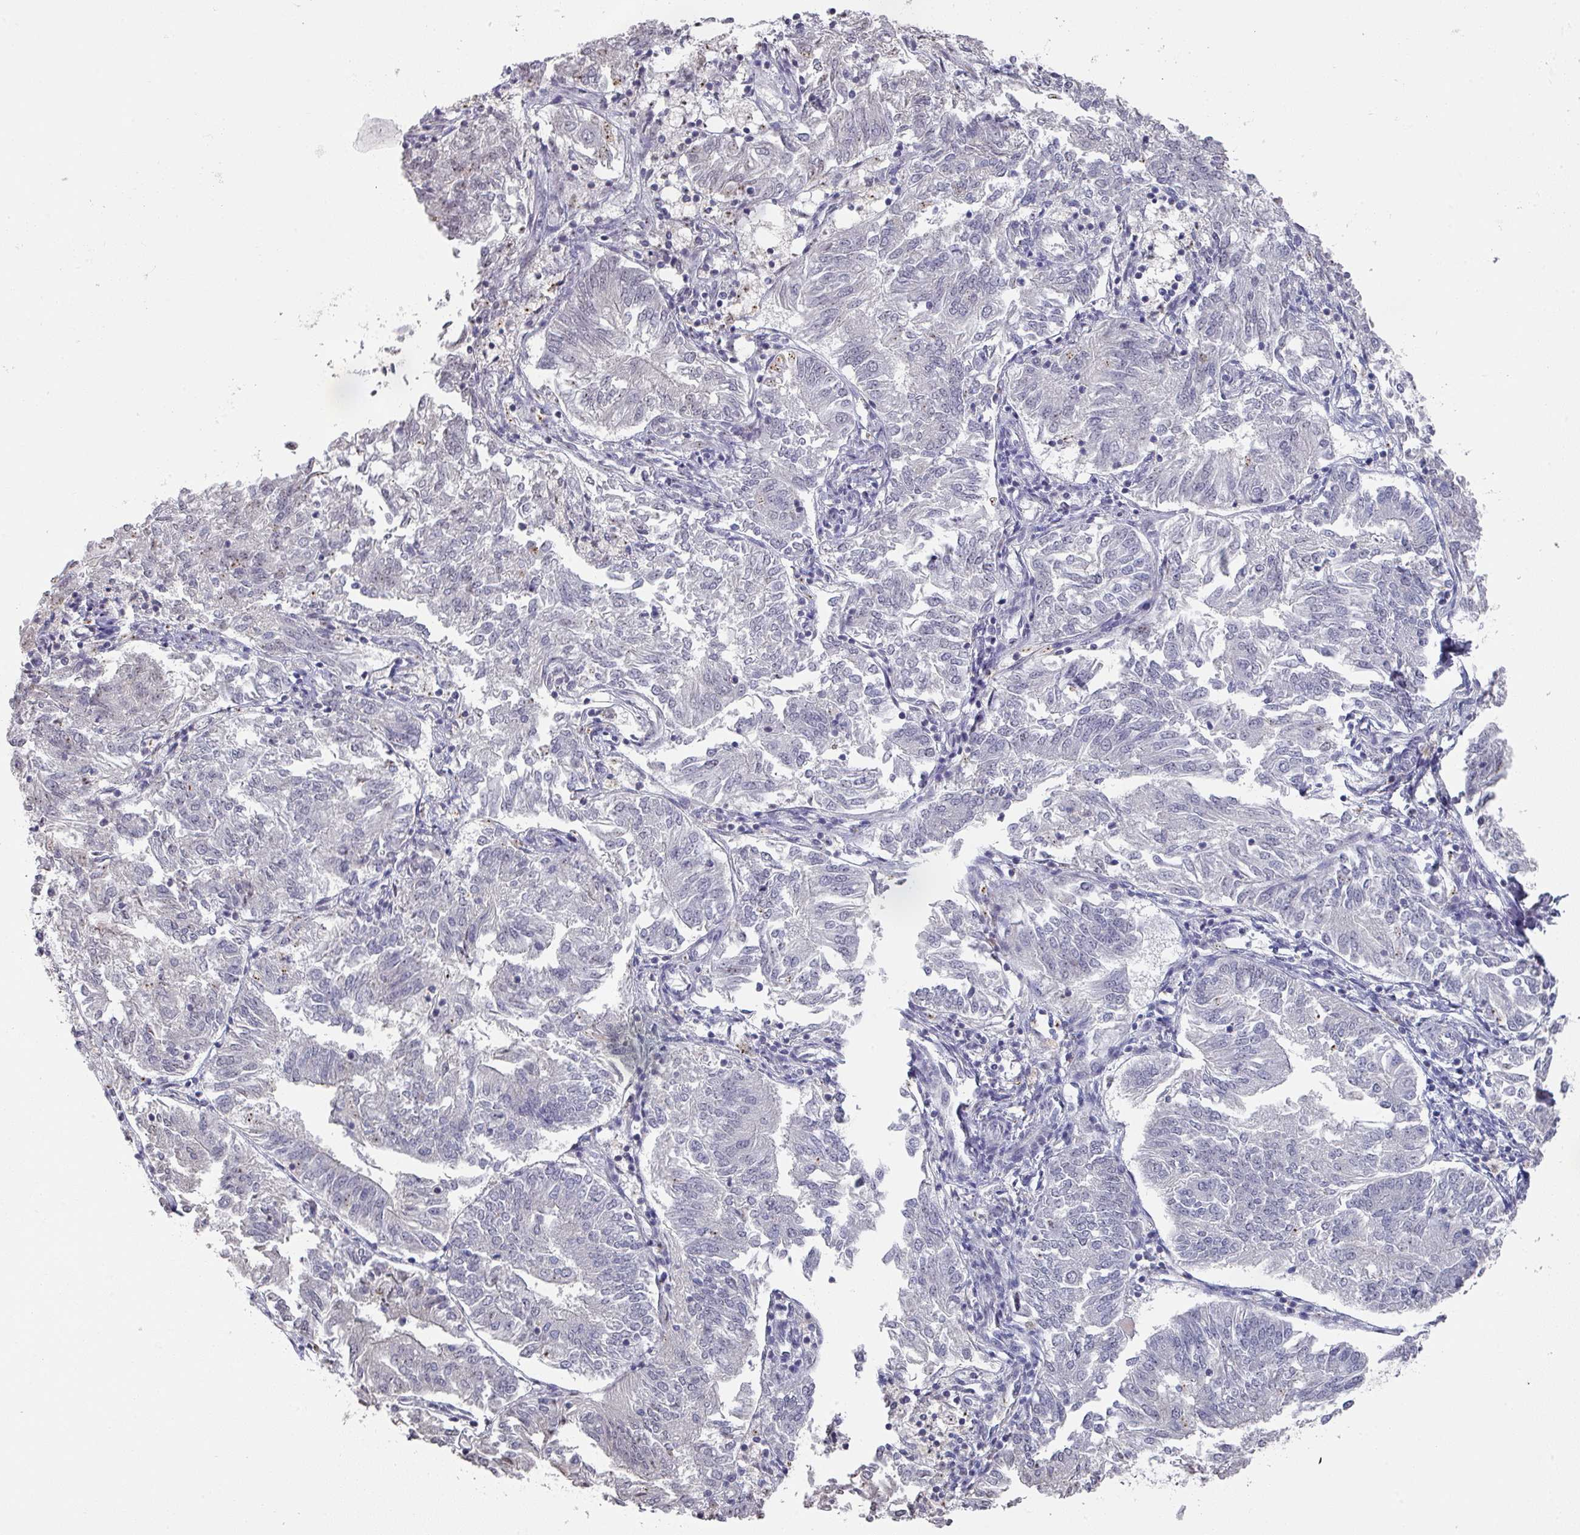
{"staining": {"intensity": "negative", "quantity": "none", "location": "none"}, "tissue": "endometrial cancer", "cell_type": "Tumor cells", "image_type": "cancer", "snomed": [{"axis": "morphology", "description": "Adenocarcinoma, NOS"}, {"axis": "topography", "description": "Endometrium"}], "caption": "The histopathology image reveals no staining of tumor cells in endometrial cancer. (DAB IHC visualized using brightfield microscopy, high magnification).", "gene": "ZNF654", "patient": {"sex": "female", "age": 58}}